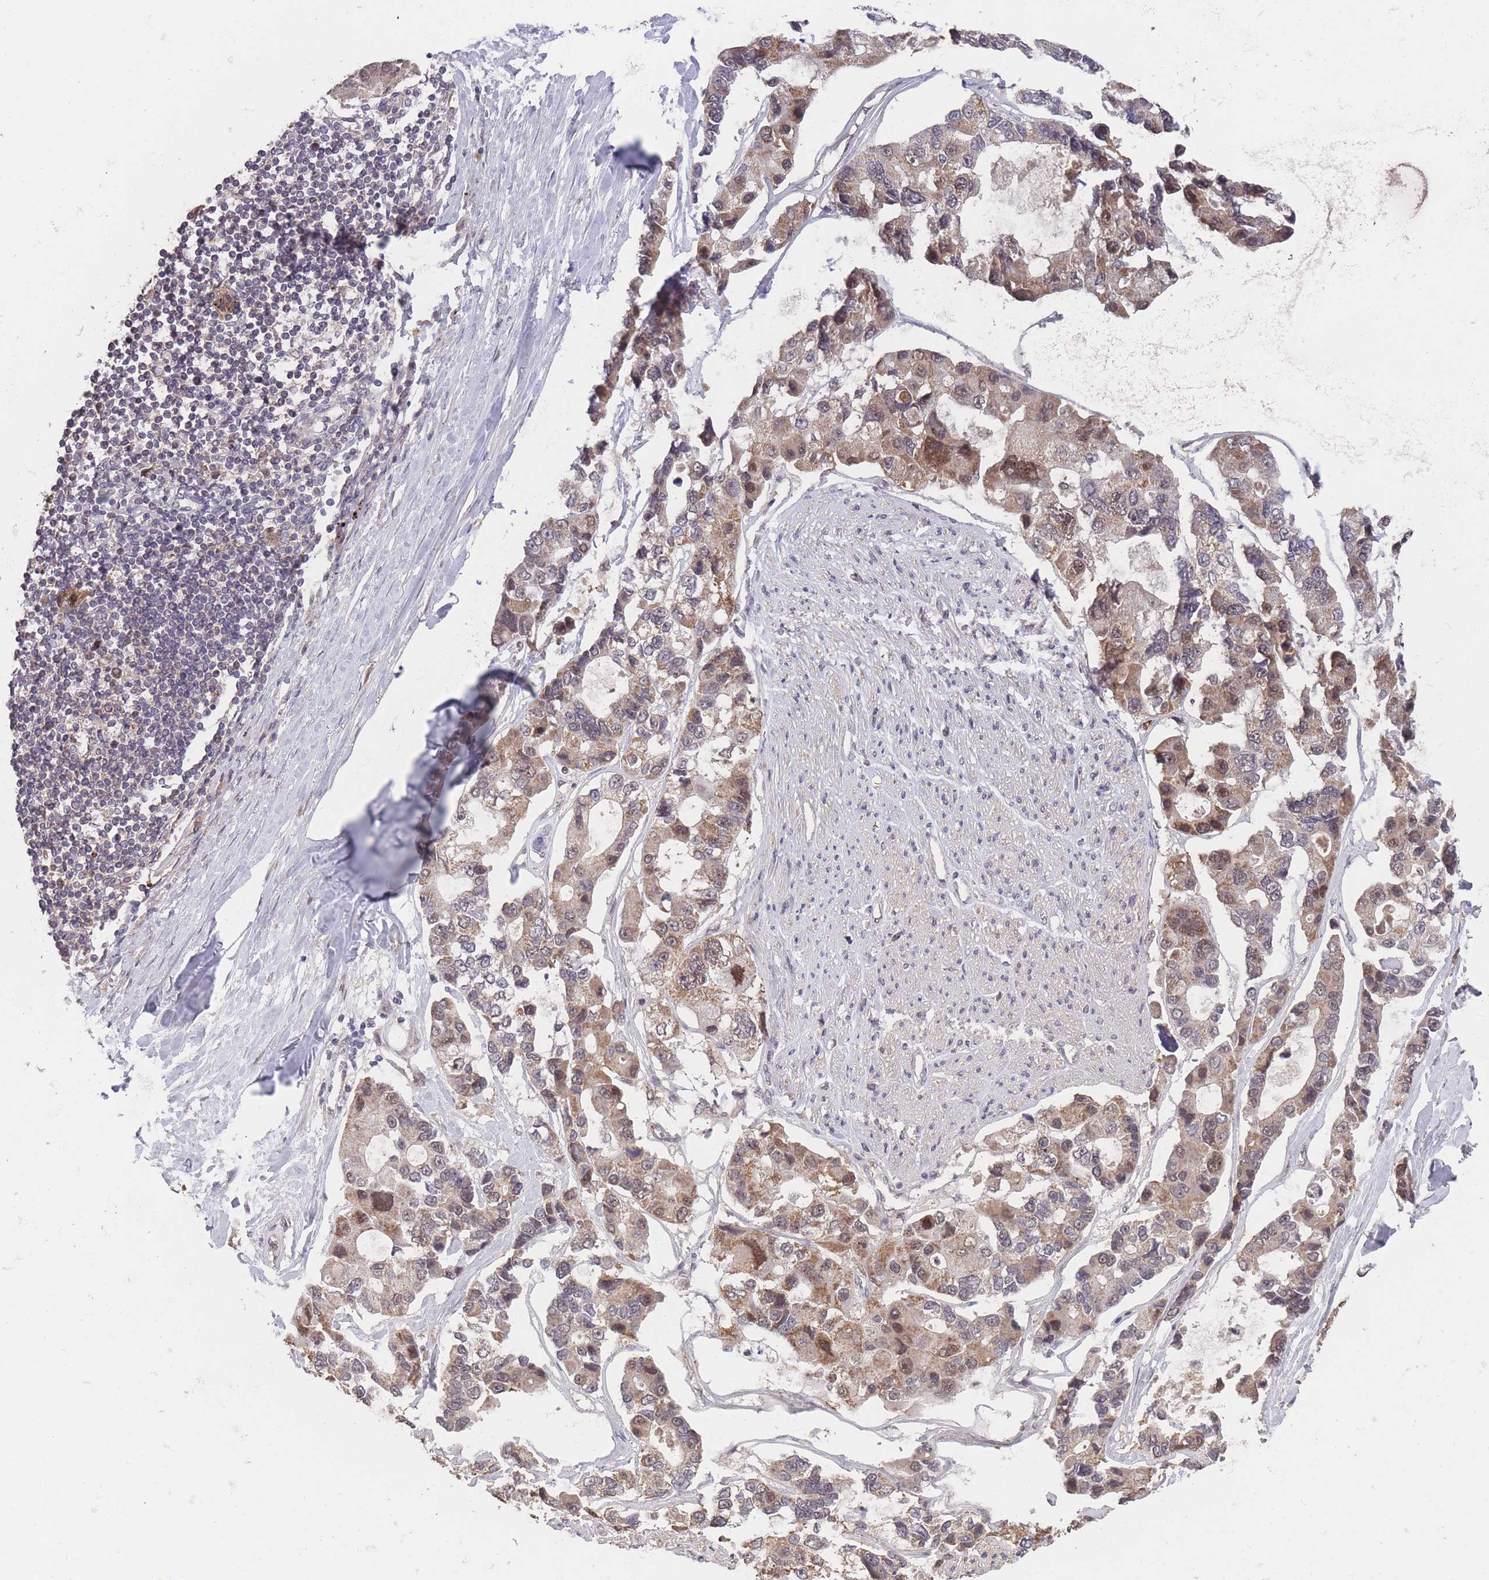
{"staining": {"intensity": "moderate", "quantity": ">75%", "location": "cytoplasmic/membranous"}, "tissue": "lung cancer", "cell_type": "Tumor cells", "image_type": "cancer", "snomed": [{"axis": "morphology", "description": "Adenocarcinoma, NOS"}, {"axis": "topography", "description": "Lung"}], "caption": "This micrograph demonstrates lung cancer stained with immunohistochemistry (IHC) to label a protein in brown. The cytoplasmic/membranous of tumor cells show moderate positivity for the protein. Nuclei are counter-stained blue.", "gene": "SF3B1", "patient": {"sex": "female", "age": 54}}